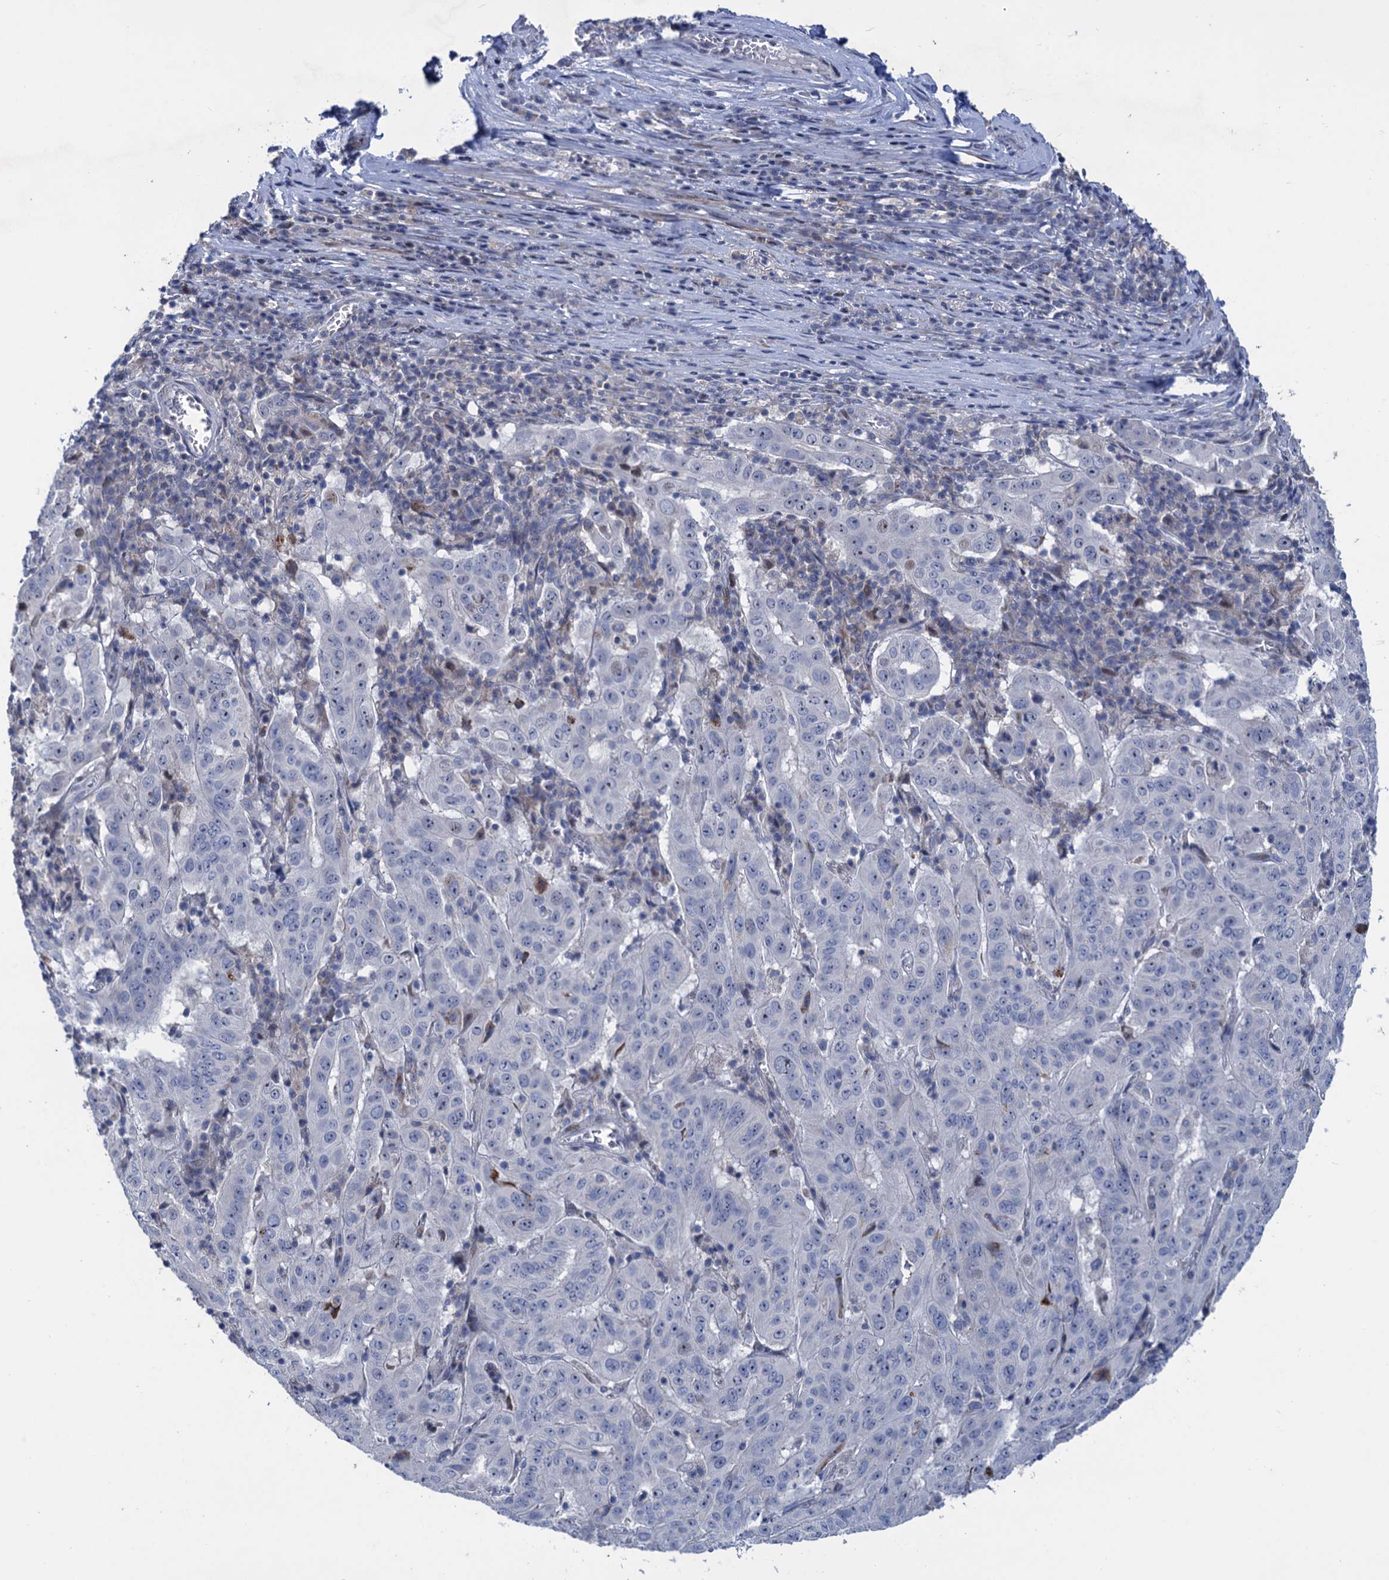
{"staining": {"intensity": "negative", "quantity": "none", "location": "none"}, "tissue": "pancreatic cancer", "cell_type": "Tumor cells", "image_type": "cancer", "snomed": [{"axis": "morphology", "description": "Adenocarcinoma, NOS"}, {"axis": "topography", "description": "Pancreas"}], "caption": "Human pancreatic cancer stained for a protein using immunohistochemistry demonstrates no positivity in tumor cells.", "gene": "ESYT3", "patient": {"sex": "male", "age": 63}}